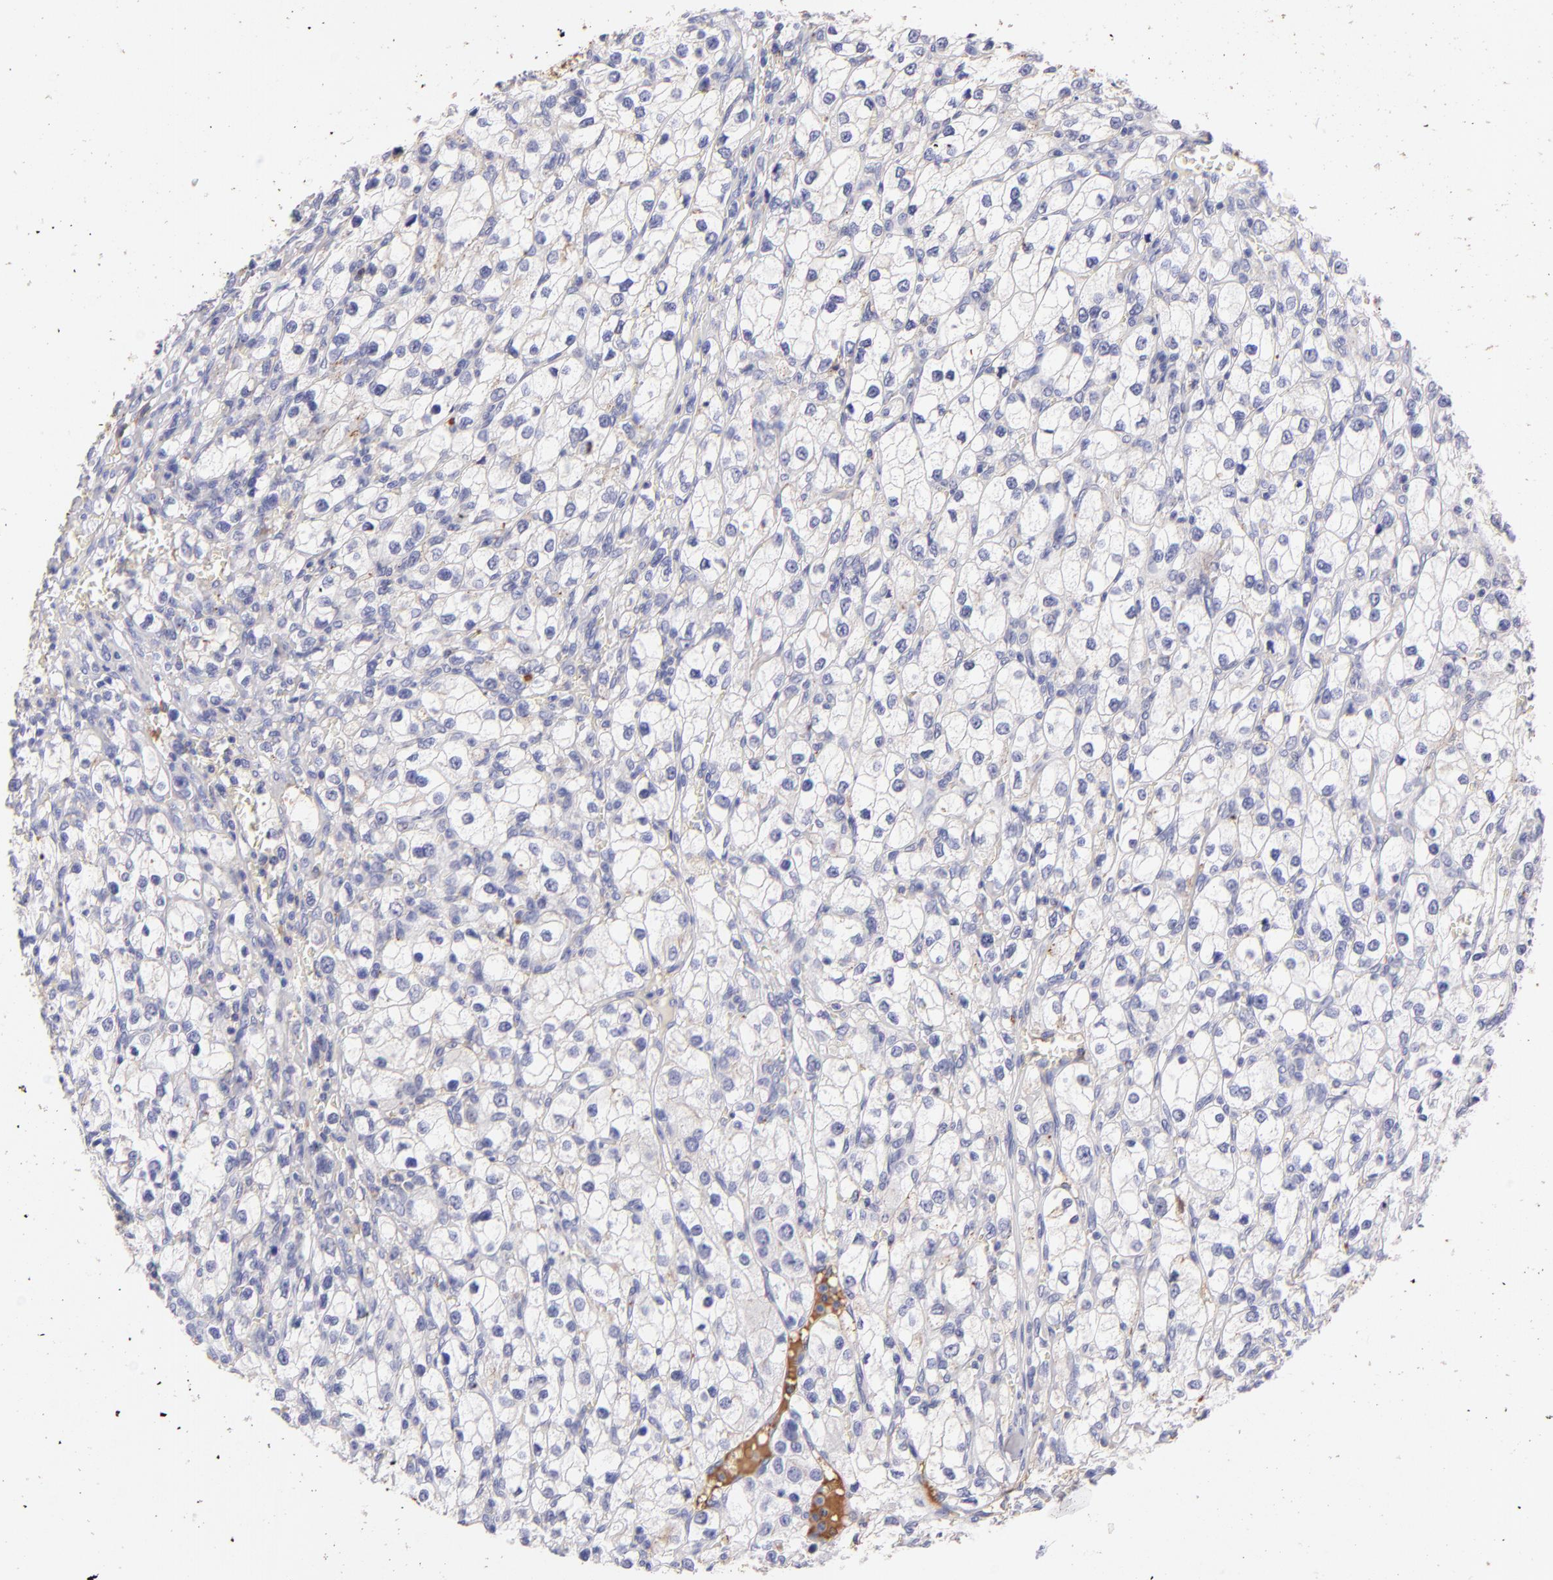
{"staining": {"intensity": "negative", "quantity": "none", "location": "none"}, "tissue": "renal cancer", "cell_type": "Tumor cells", "image_type": "cancer", "snomed": [{"axis": "morphology", "description": "Adenocarcinoma, NOS"}, {"axis": "topography", "description": "Kidney"}], "caption": "IHC histopathology image of human adenocarcinoma (renal) stained for a protein (brown), which demonstrates no positivity in tumor cells.", "gene": "FGB", "patient": {"sex": "female", "age": 62}}